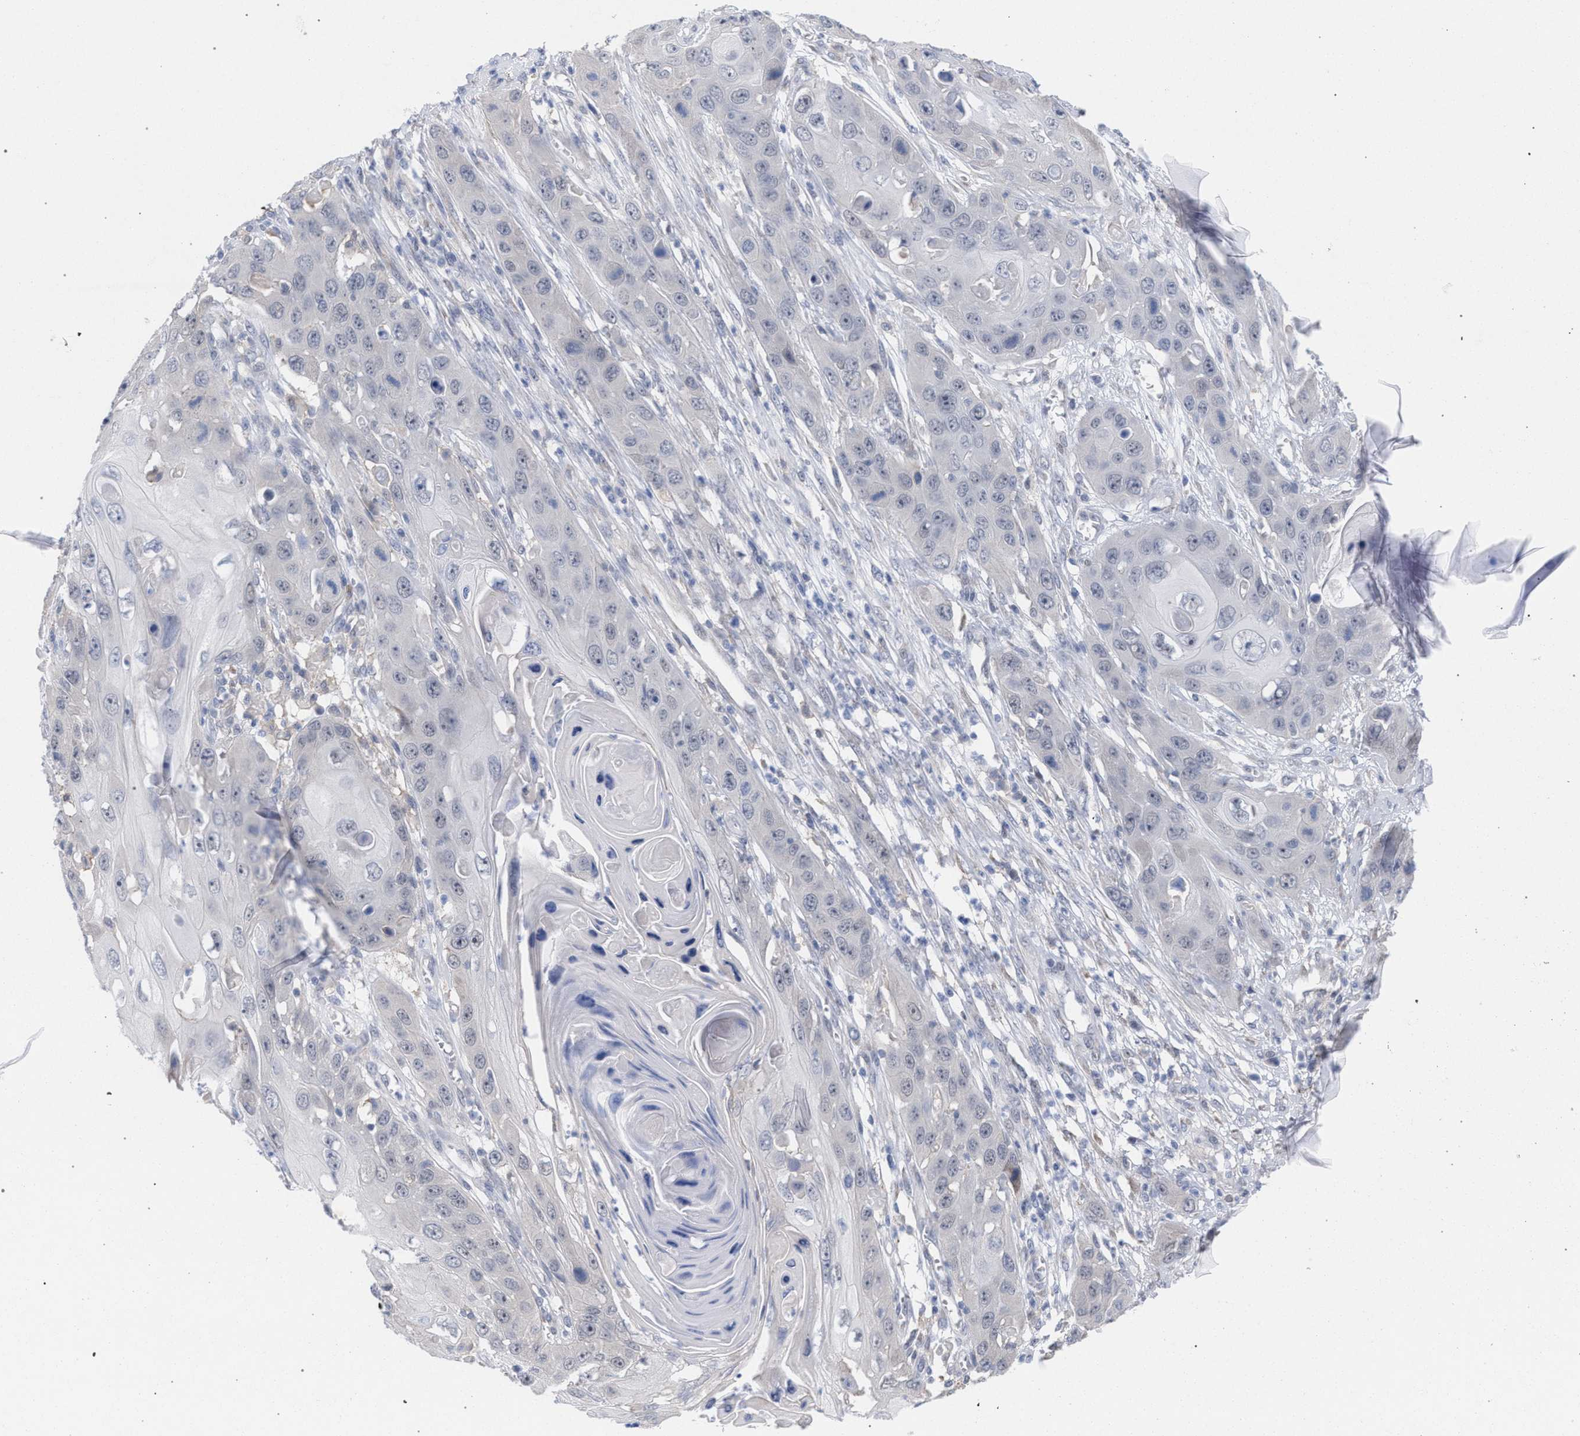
{"staining": {"intensity": "weak", "quantity": "25%-75%", "location": "nuclear"}, "tissue": "skin cancer", "cell_type": "Tumor cells", "image_type": "cancer", "snomed": [{"axis": "morphology", "description": "Squamous cell carcinoma, NOS"}, {"axis": "topography", "description": "Skin"}], "caption": "IHC histopathology image of neoplastic tissue: human skin cancer stained using immunohistochemistry displays low levels of weak protein expression localized specifically in the nuclear of tumor cells, appearing as a nuclear brown color.", "gene": "FHOD3", "patient": {"sex": "male", "age": 55}}